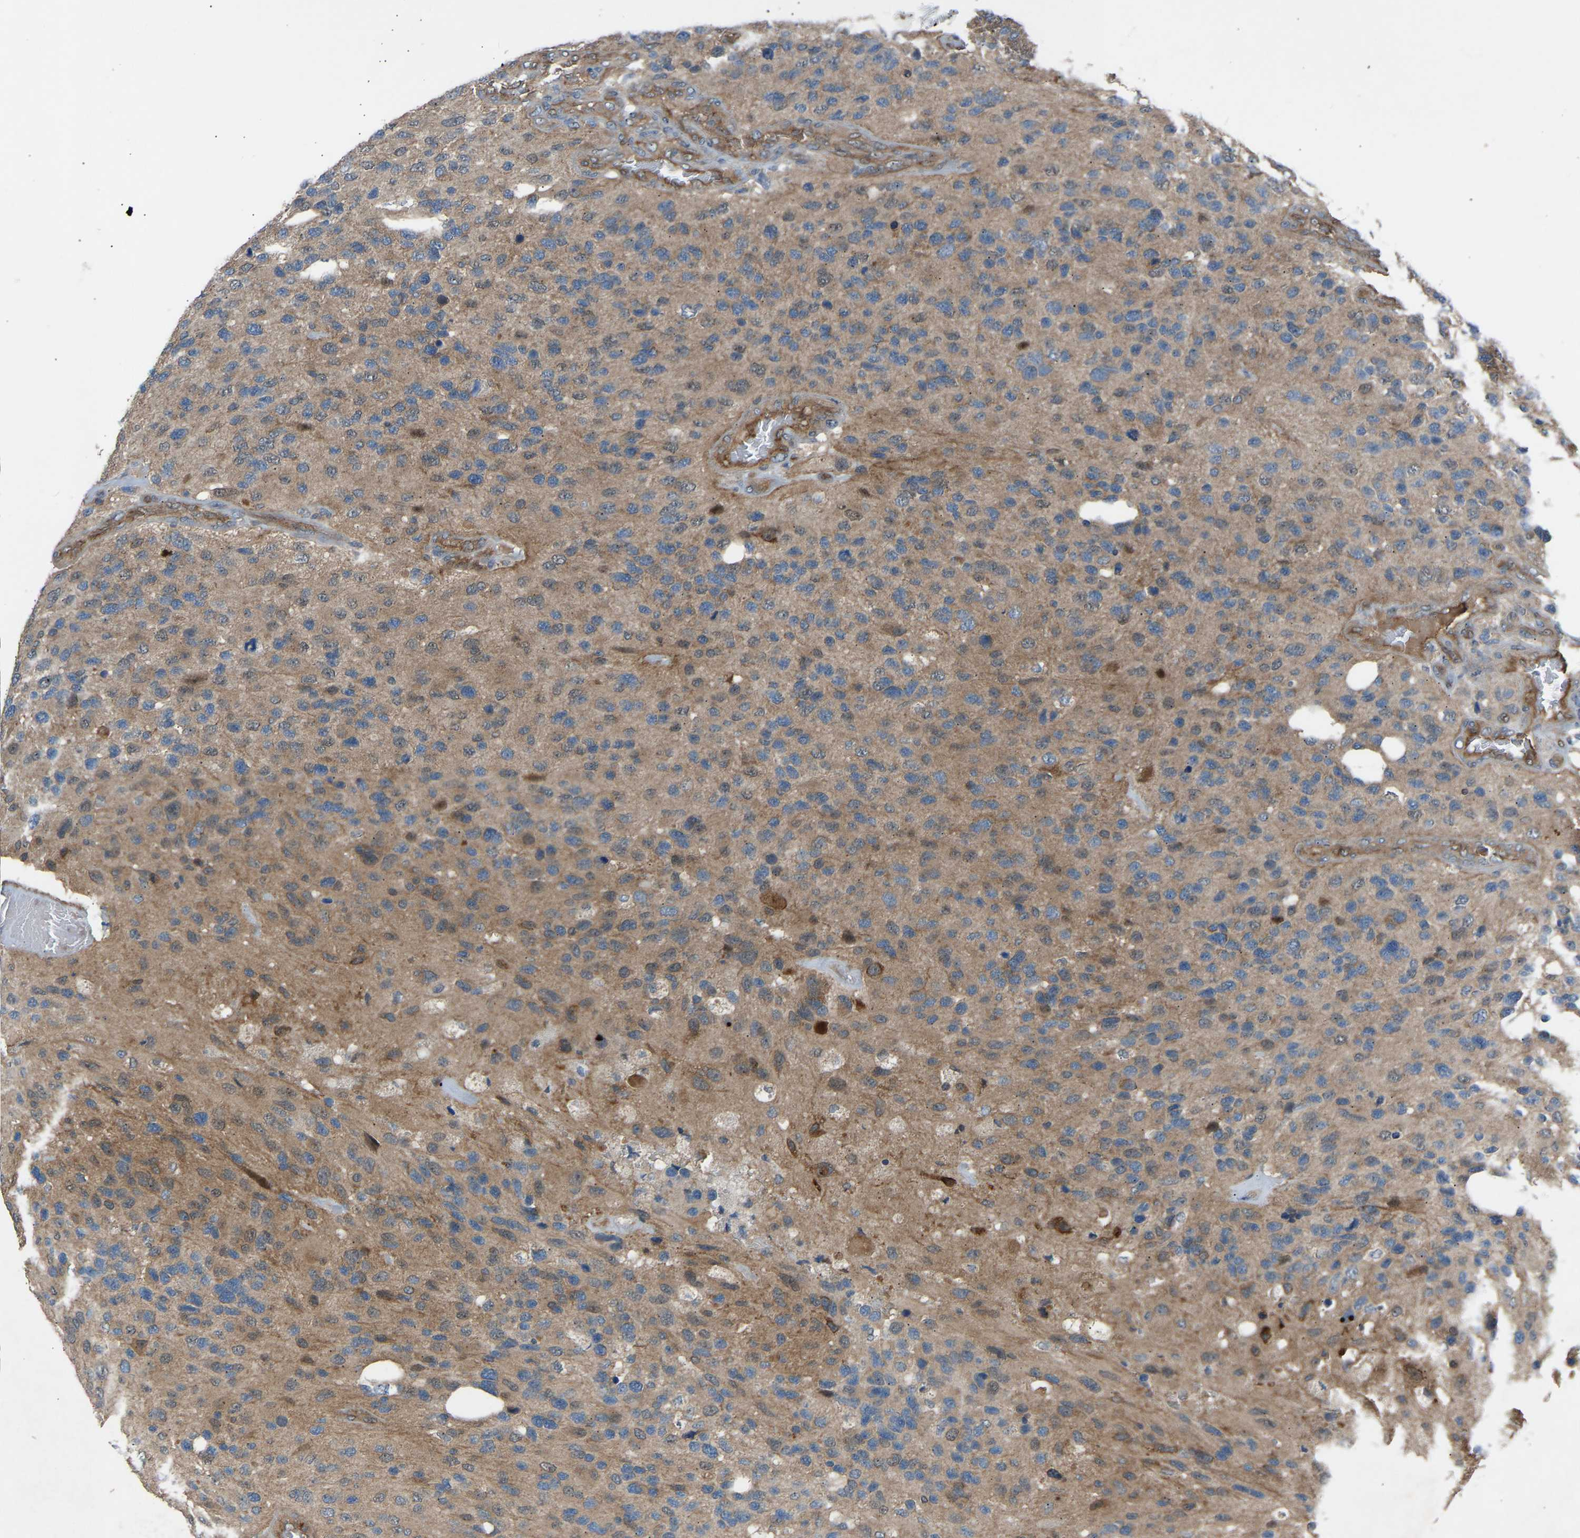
{"staining": {"intensity": "moderate", "quantity": ">75%", "location": "cytoplasmic/membranous"}, "tissue": "glioma", "cell_type": "Tumor cells", "image_type": "cancer", "snomed": [{"axis": "morphology", "description": "Glioma, malignant, High grade"}, {"axis": "topography", "description": "Brain"}], "caption": "About >75% of tumor cells in glioma demonstrate moderate cytoplasmic/membranous protein staining as visualized by brown immunohistochemical staining.", "gene": "GAS2L1", "patient": {"sex": "female", "age": 58}}